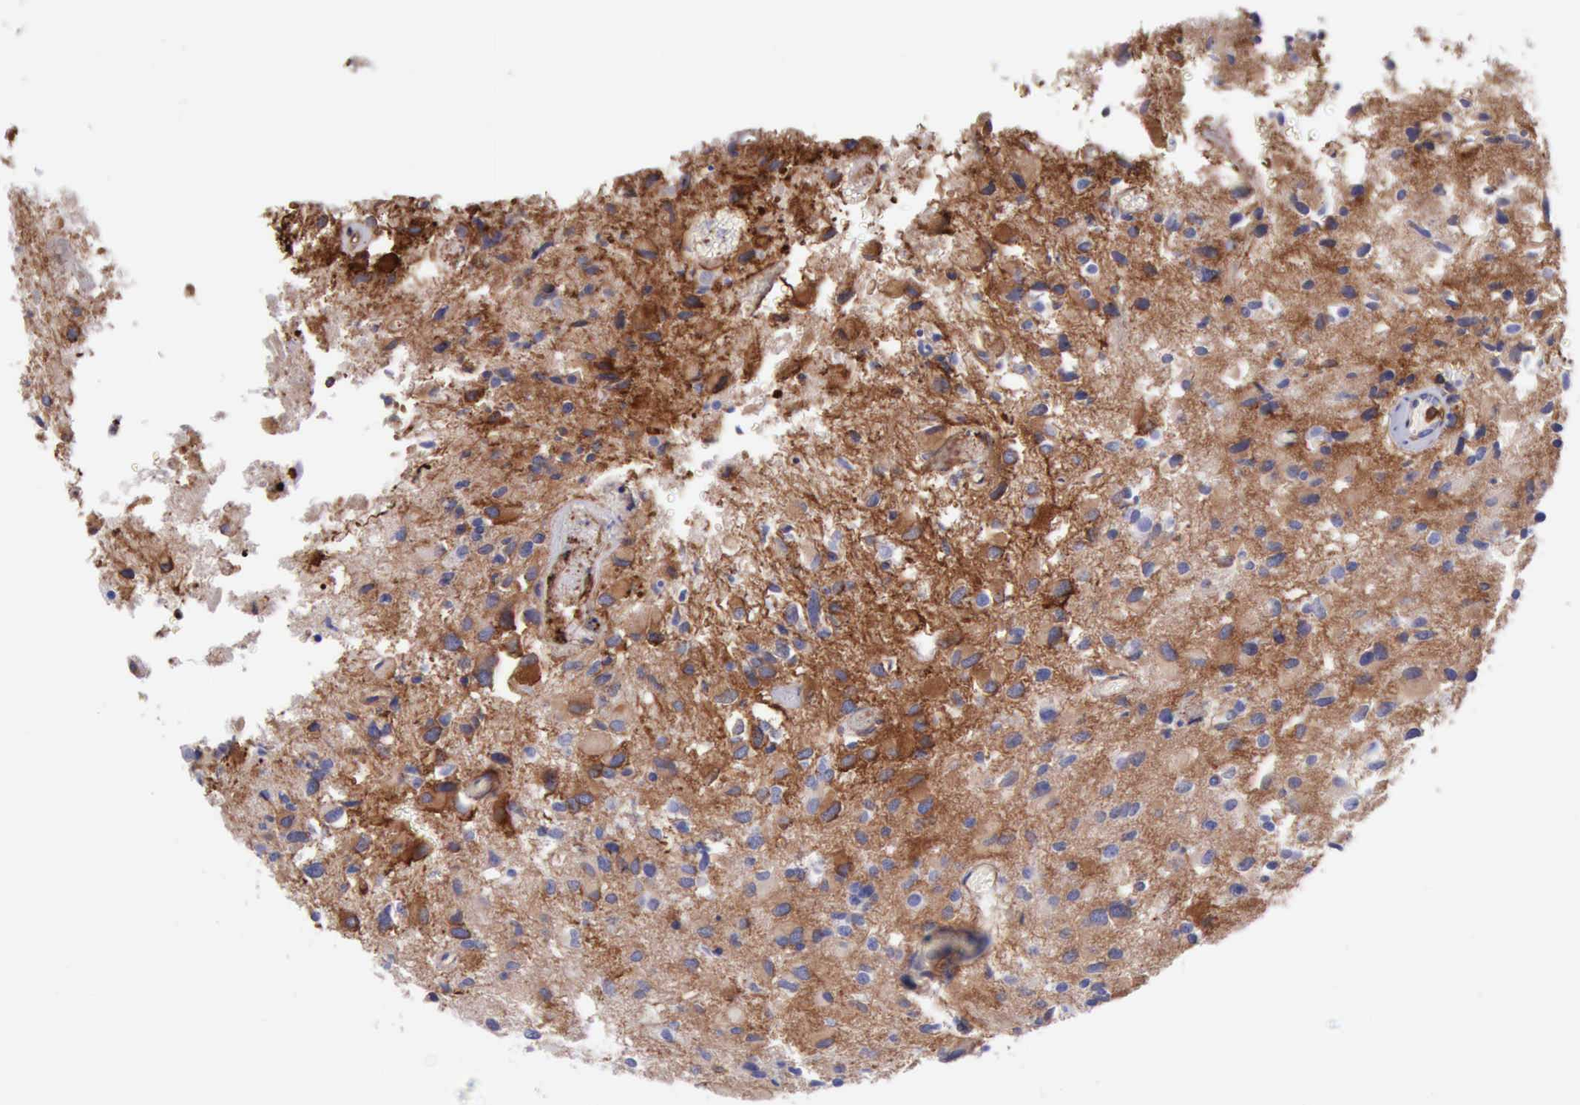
{"staining": {"intensity": "strong", "quantity": ">75%", "location": "cytoplasmic/membranous"}, "tissue": "glioma", "cell_type": "Tumor cells", "image_type": "cancer", "snomed": [{"axis": "morphology", "description": "Glioma, malignant, High grade"}, {"axis": "topography", "description": "Brain"}], "caption": "Strong cytoplasmic/membranous expression for a protein is identified in approximately >75% of tumor cells of glioma using immunohistochemistry.", "gene": "FLNA", "patient": {"sex": "male", "age": 69}}